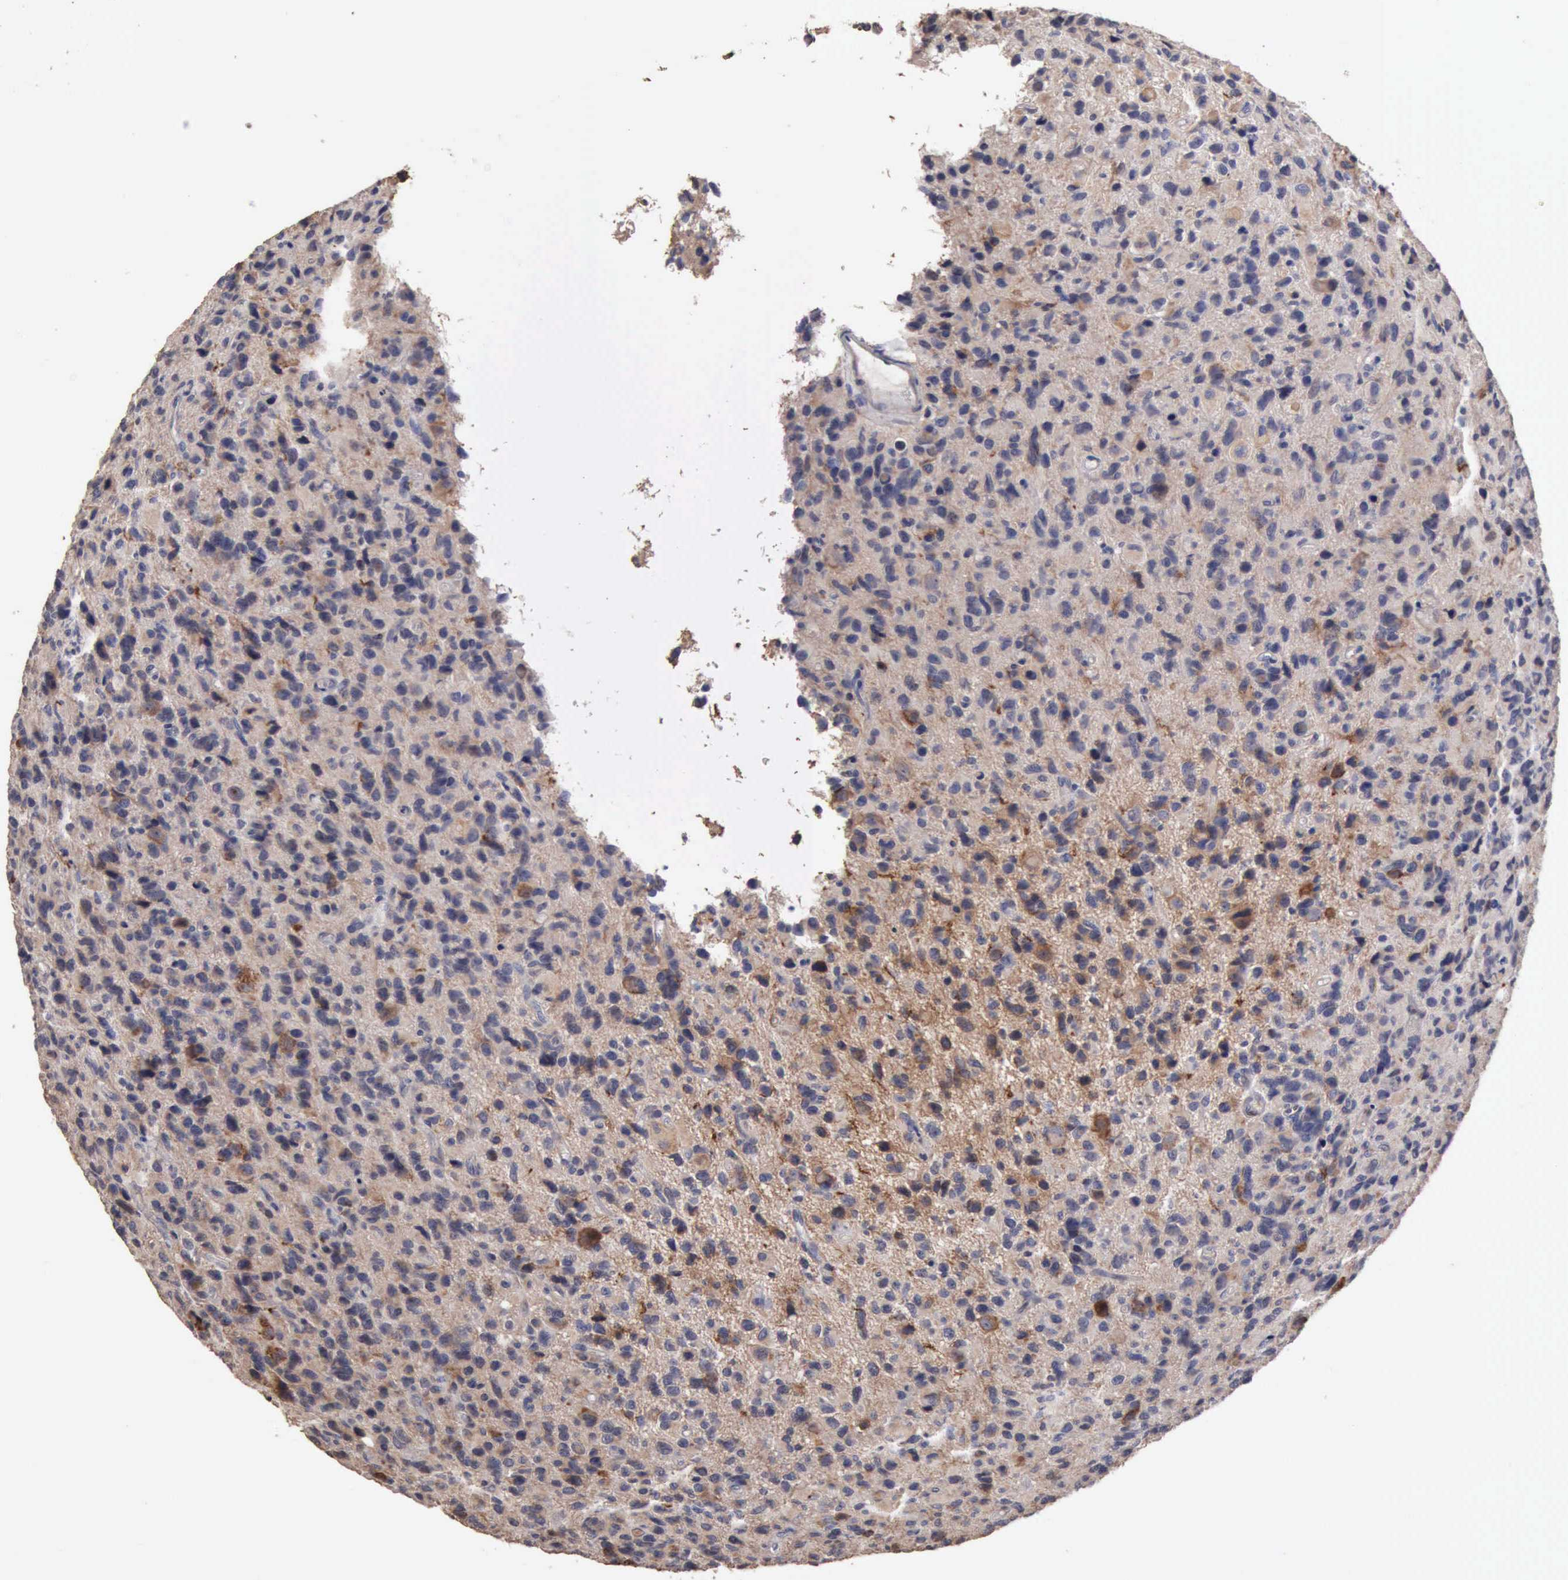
{"staining": {"intensity": "moderate", "quantity": "<25%", "location": "cytoplasmic/membranous"}, "tissue": "glioma", "cell_type": "Tumor cells", "image_type": "cancer", "snomed": [{"axis": "morphology", "description": "Glioma, malignant, High grade"}, {"axis": "topography", "description": "Brain"}], "caption": "Human malignant glioma (high-grade) stained with a brown dye displays moderate cytoplasmic/membranous positive staining in about <25% of tumor cells.", "gene": "GPR101", "patient": {"sex": "male", "age": 77}}